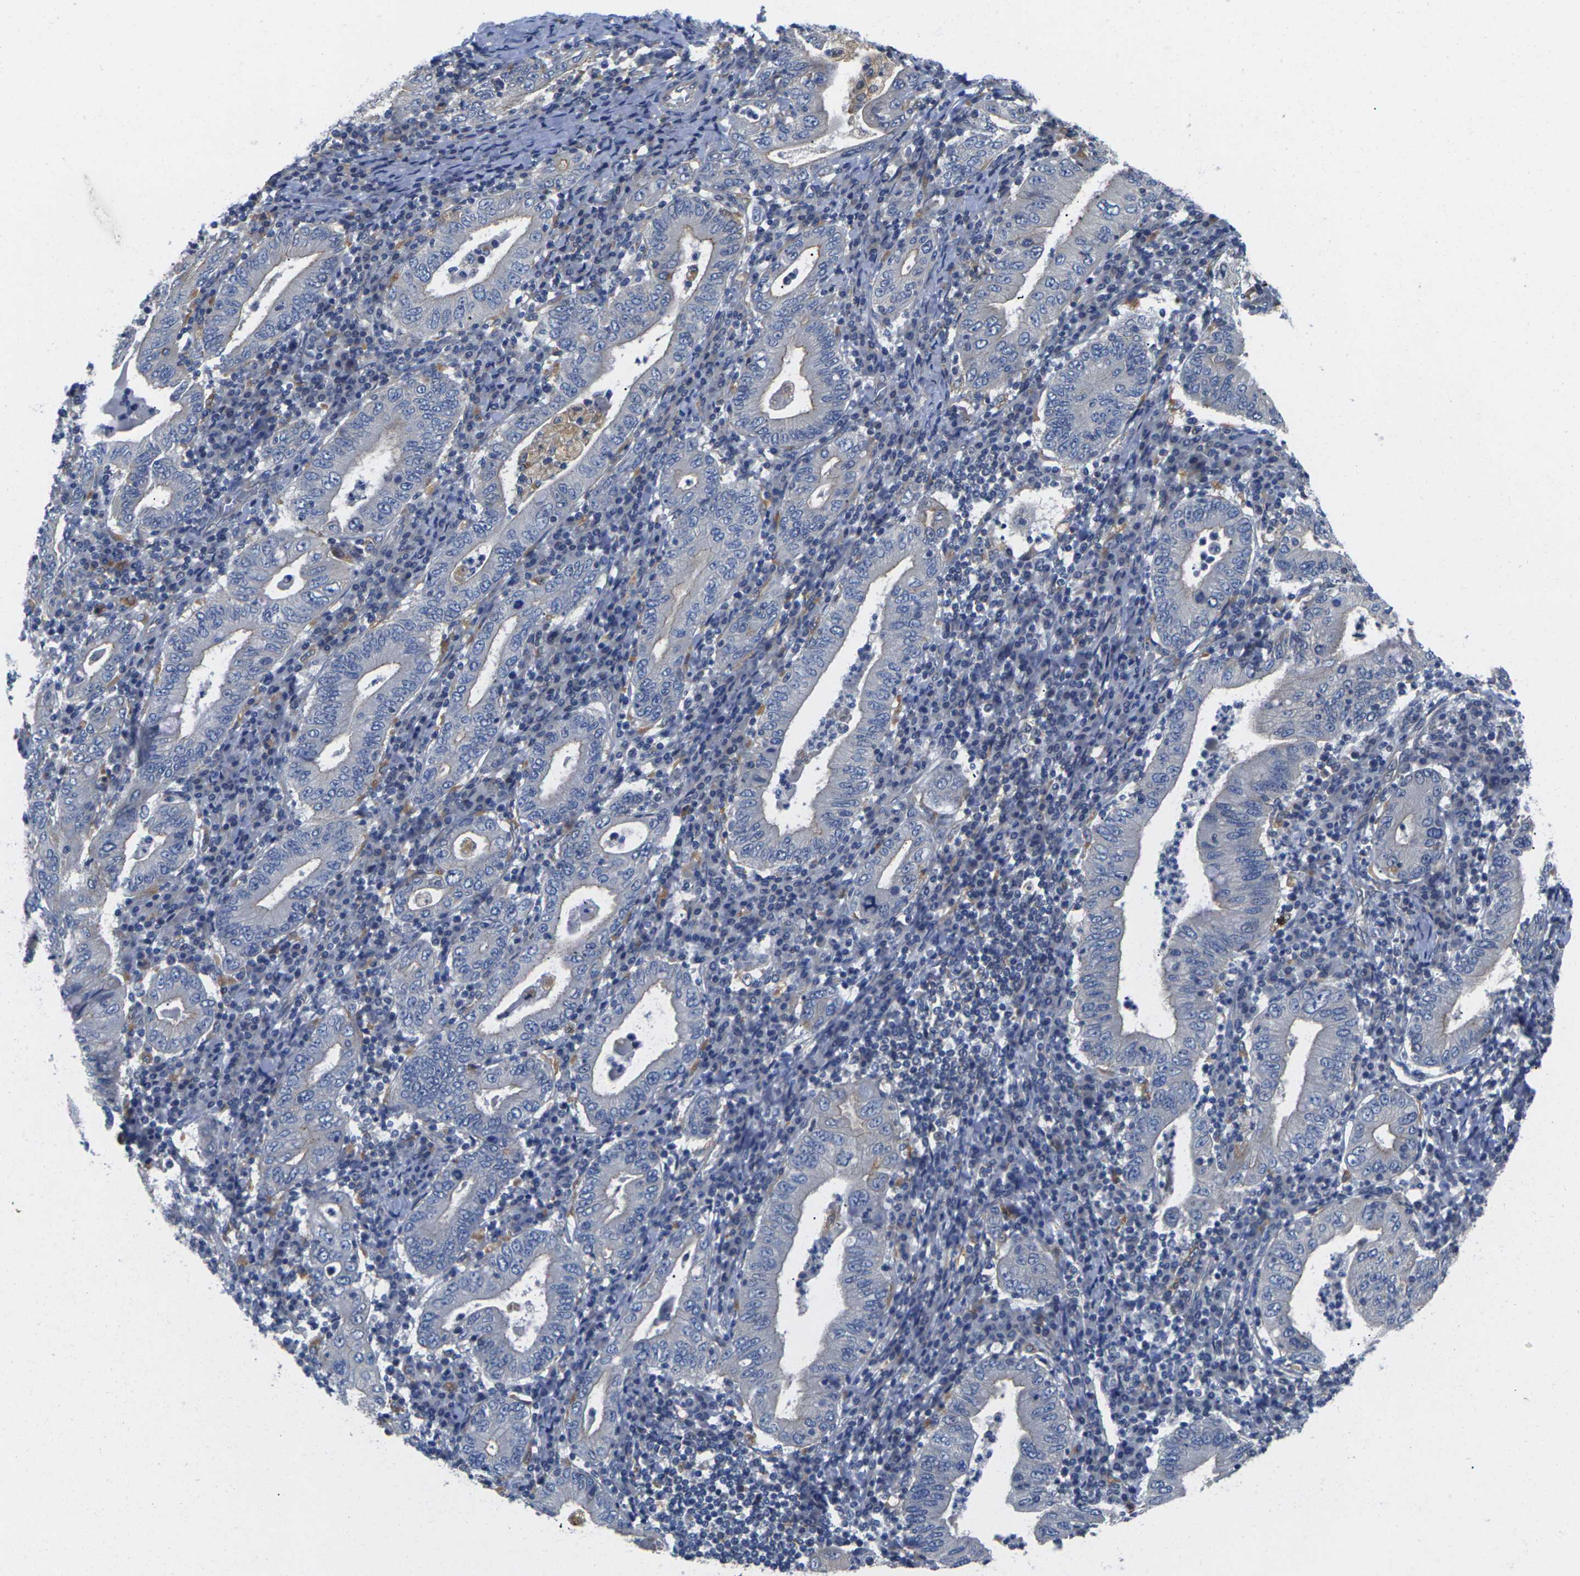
{"staining": {"intensity": "negative", "quantity": "none", "location": "none"}, "tissue": "stomach cancer", "cell_type": "Tumor cells", "image_type": "cancer", "snomed": [{"axis": "morphology", "description": "Normal tissue, NOS"}, {"axis": "morphology", "description": "Adenocarcinoma, NOS"}, {"axis": "topography", "description": "Esophagus"}, {"axis": "topography", "description": "Stomach, upper"}, {"axis": "topography", "description": "Peripheral nerve tissue"}], "caption": "Tumor cells show no significant protein positivity in stomach adenocarcinoma. (DAB IHC visualized using brightfield microscopy, high magnification).", "gene": "SCNN1A", "patient": {"sex": "male", "age": 62}}